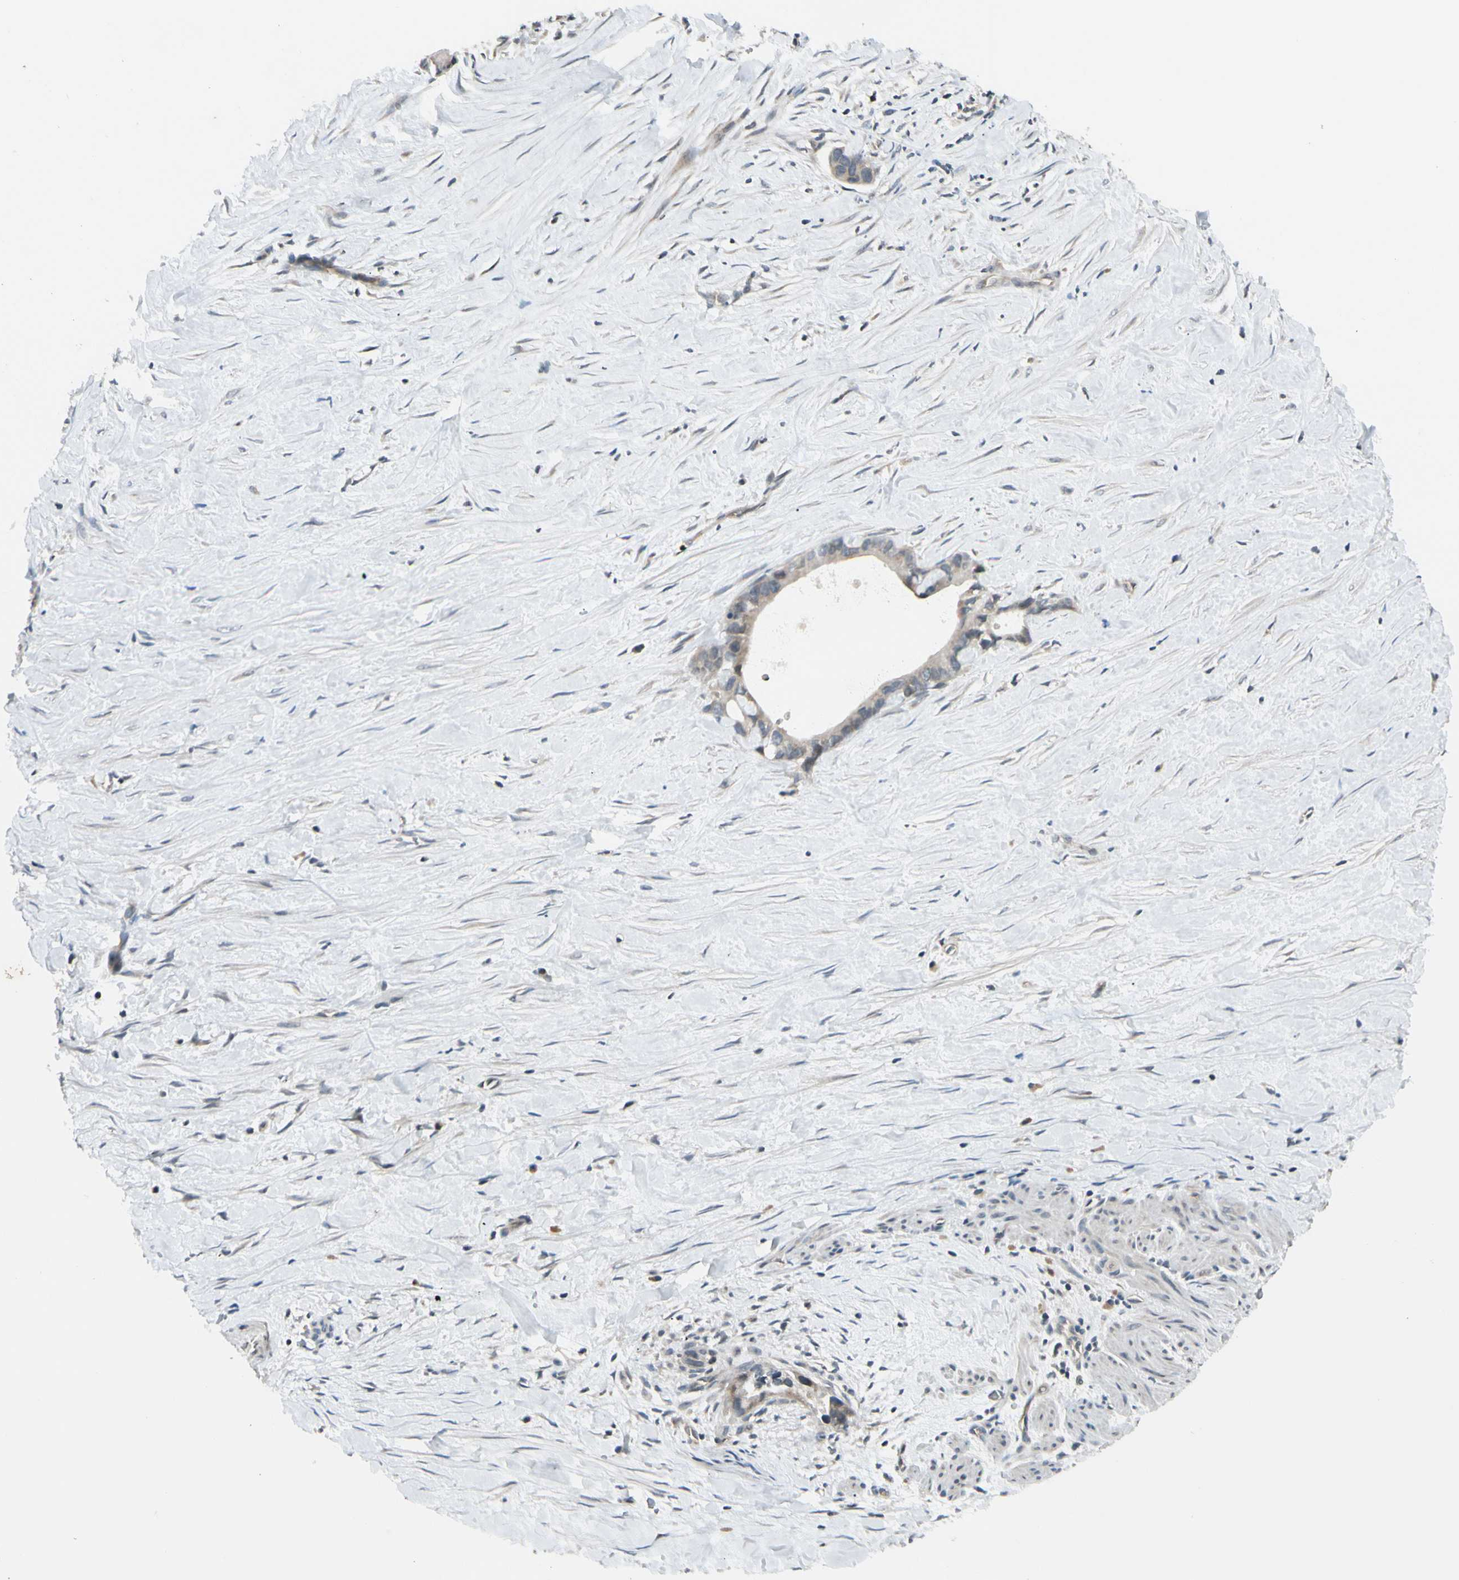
{"staining": {"intensity": "weak", "quantity": ">75%", "location": "cytoplasmic/membranous"}, "tissue": "liver cancer", "cell_type": "Tumor cells", "image_type": "cancer", "snomed": [{"axis": "morphology", "description": "Cholangiocarcinoma"}, {"axis": "topography", "description": "Liver"}], "caption": "A brown stain highlights weak cytoplasmic/membranous staining of a protein in liver cancer tumor cells.", "gene": "FGF10", "patient": {"sex": "female", "age": 55}}